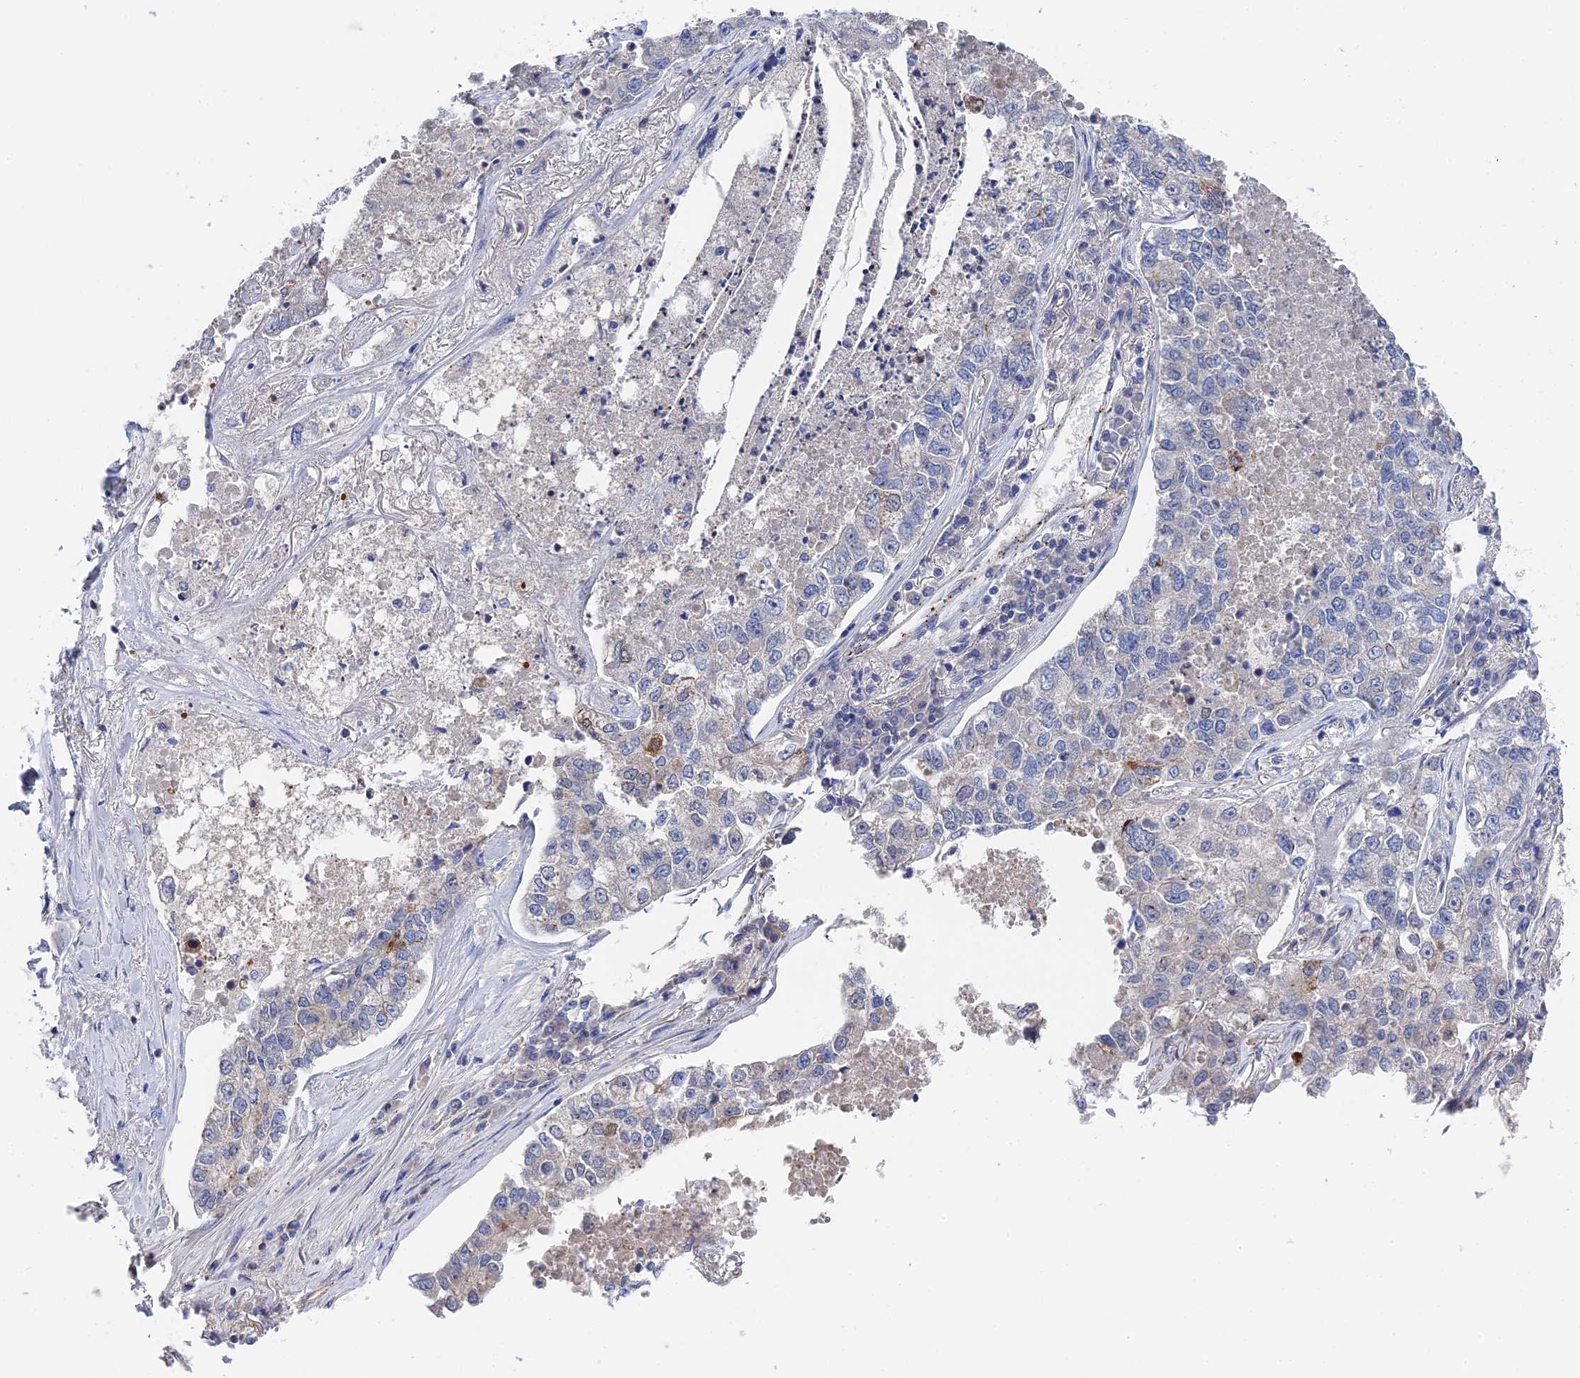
{"staining": {"intensity": "negative", "quantity": "none", "location": "none"}, "tissue": "lung cancer", "cell_type": "Tumor cells", "image_type": "cancer", "snomed": [{"axis": "morphology", "description": "Adenocarcinoma, NOS"}, {"axis": "topography", "description": "Lung"}], "caption": "Immunohistochemical staining of lung cancer displays no significant positivity in tumor cells. (DAB (3,3'-diaminobenzidine) IHC with hematoxylin counter stain).", "gene": "MTHFSD", "patient": {"sex": "male", "age": 49}}